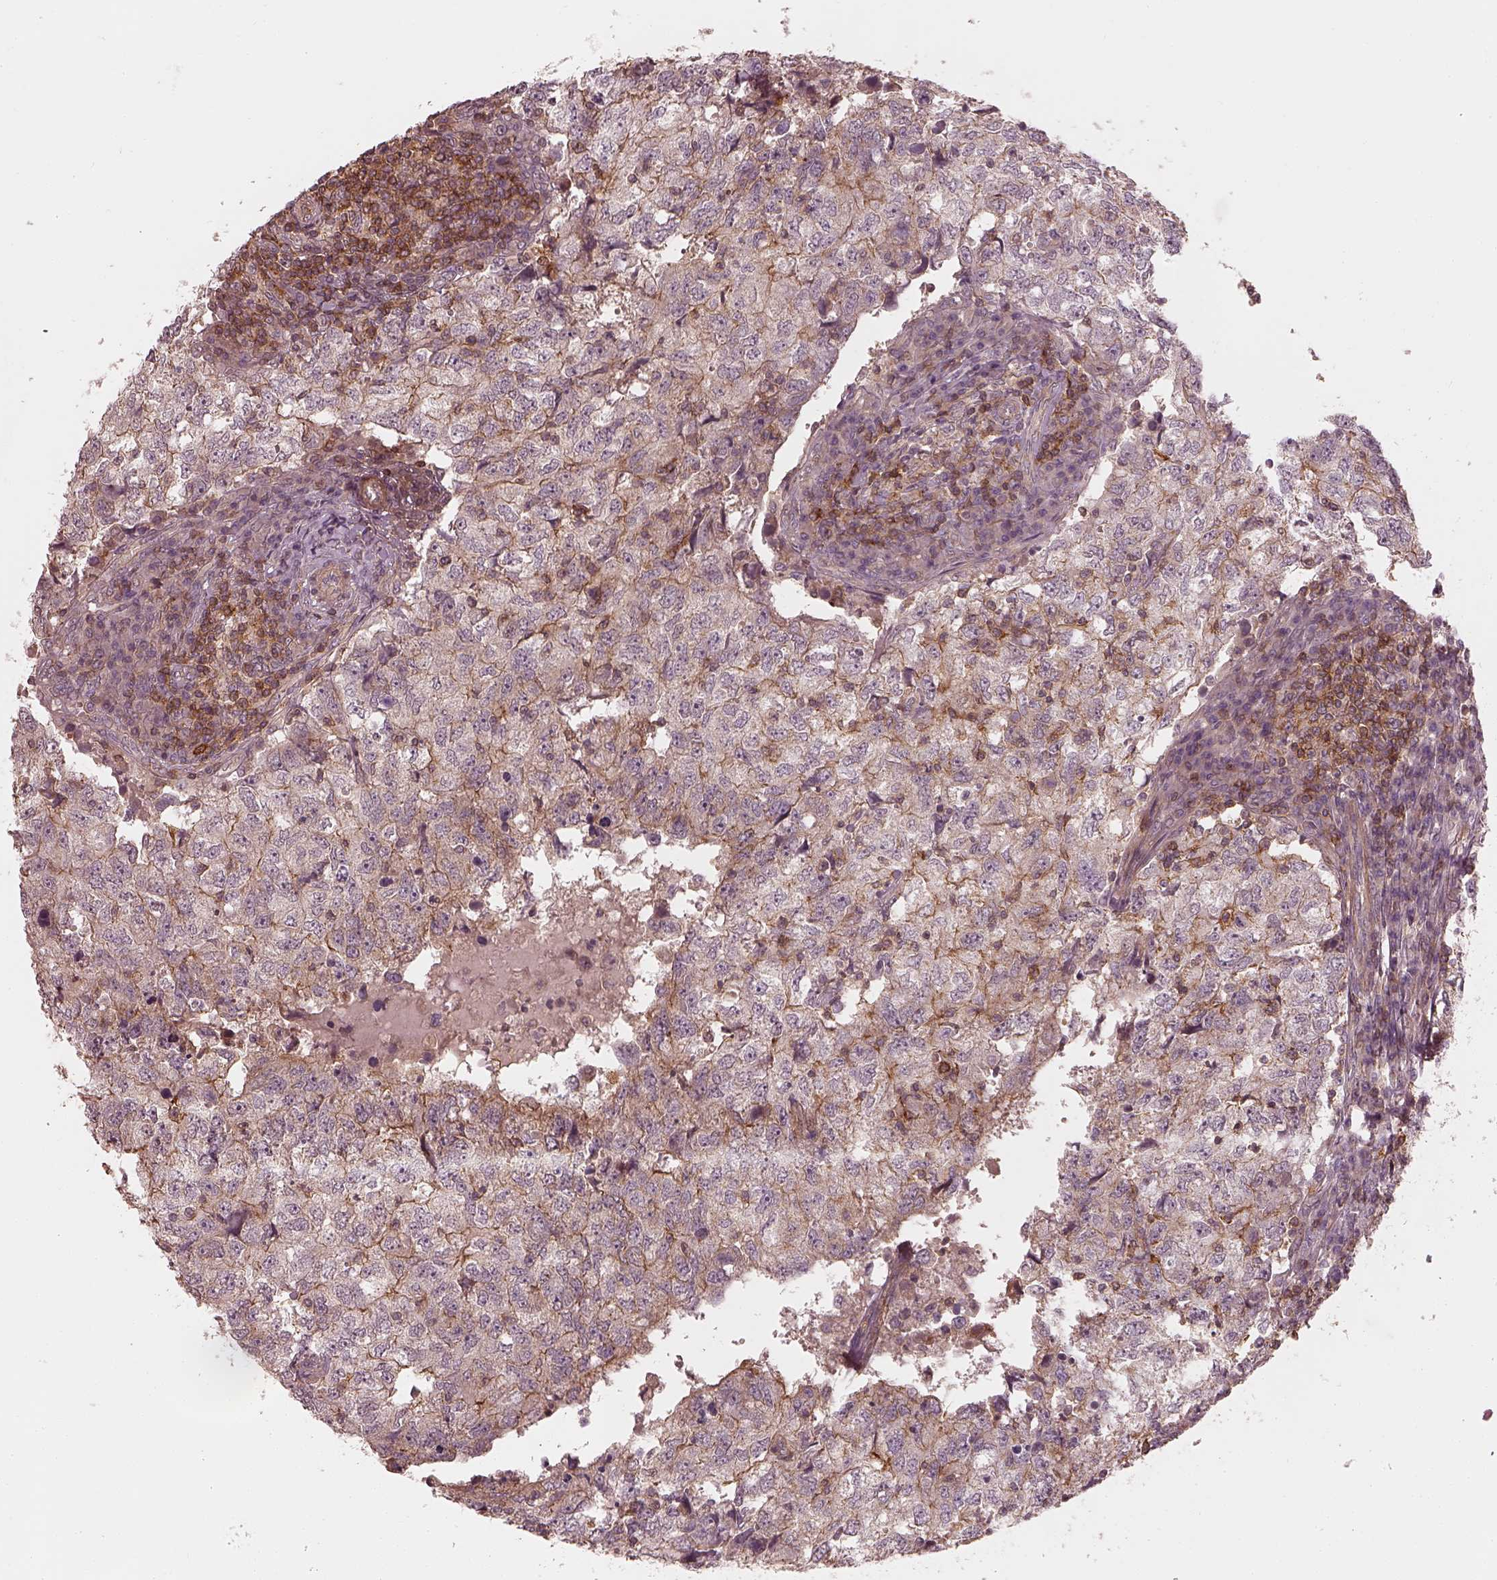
{"staining": {"intensity": "moderate", "quantity": "<25%", "location": "cytoplasmic/membranous"}, "tissue": "breast cancer", "cell_type": "Tumor cells", "image_type": "cancer", "snomed": [{"axis": "morphology", "description": "Duct carcinoma"}, {"axis": "topography", "description": "Breast"}], "caption": "High-power microscopy captured an immunohistochemistry histopathology image of breast infiltrating ductal carcinoma, revealing moderate cytoplasmic/membranous expression in about <25% of tumor cells. (DAB (3,3'-diaminobenzidine) IHC with brightfield microscopy, high magnification).", "gene": "FAM107B", "patient": {"sex": "female", "age": 30}}